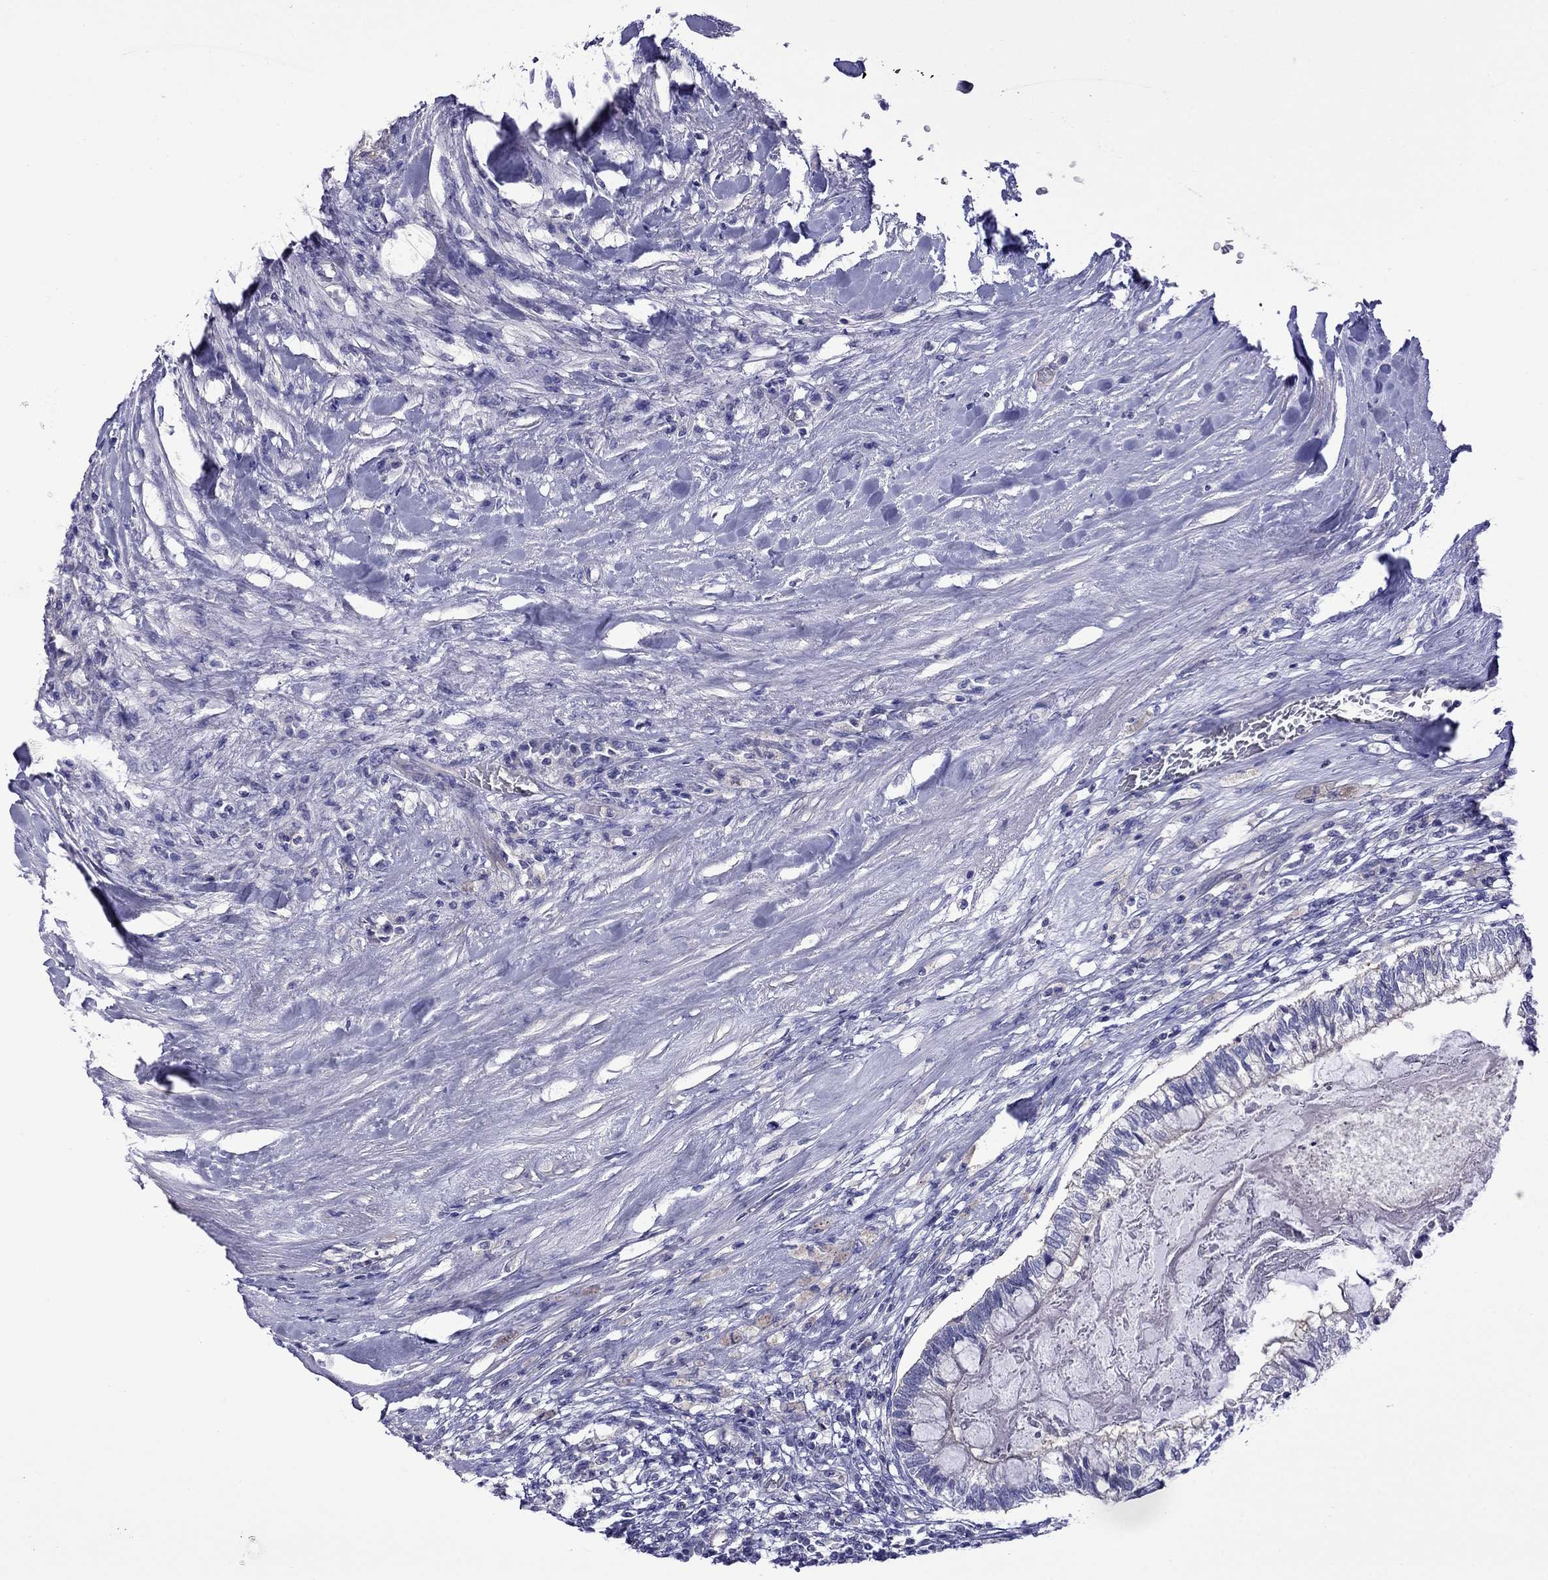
{"staining": {"intensity": "negative", "quantity": "none", "location": "none"}, "tissue": "testis cancer", "cell_type": "Tumor cells", "image_type": "cancer", "snomed": [{"axis": "morphology", "description": "Seminoma, NOS"}, {"axis": "morphology", "description": "Carcinoma, Embryonal, NOS"}, {"axis": "topography", "description": "Testis"}], "caption": "Tumor cells are negative for brown protein staining in testis cancer. Nuclei are stained in blue.", "gene": "STAR", "patient": {"sex": "male", "age": 41}}